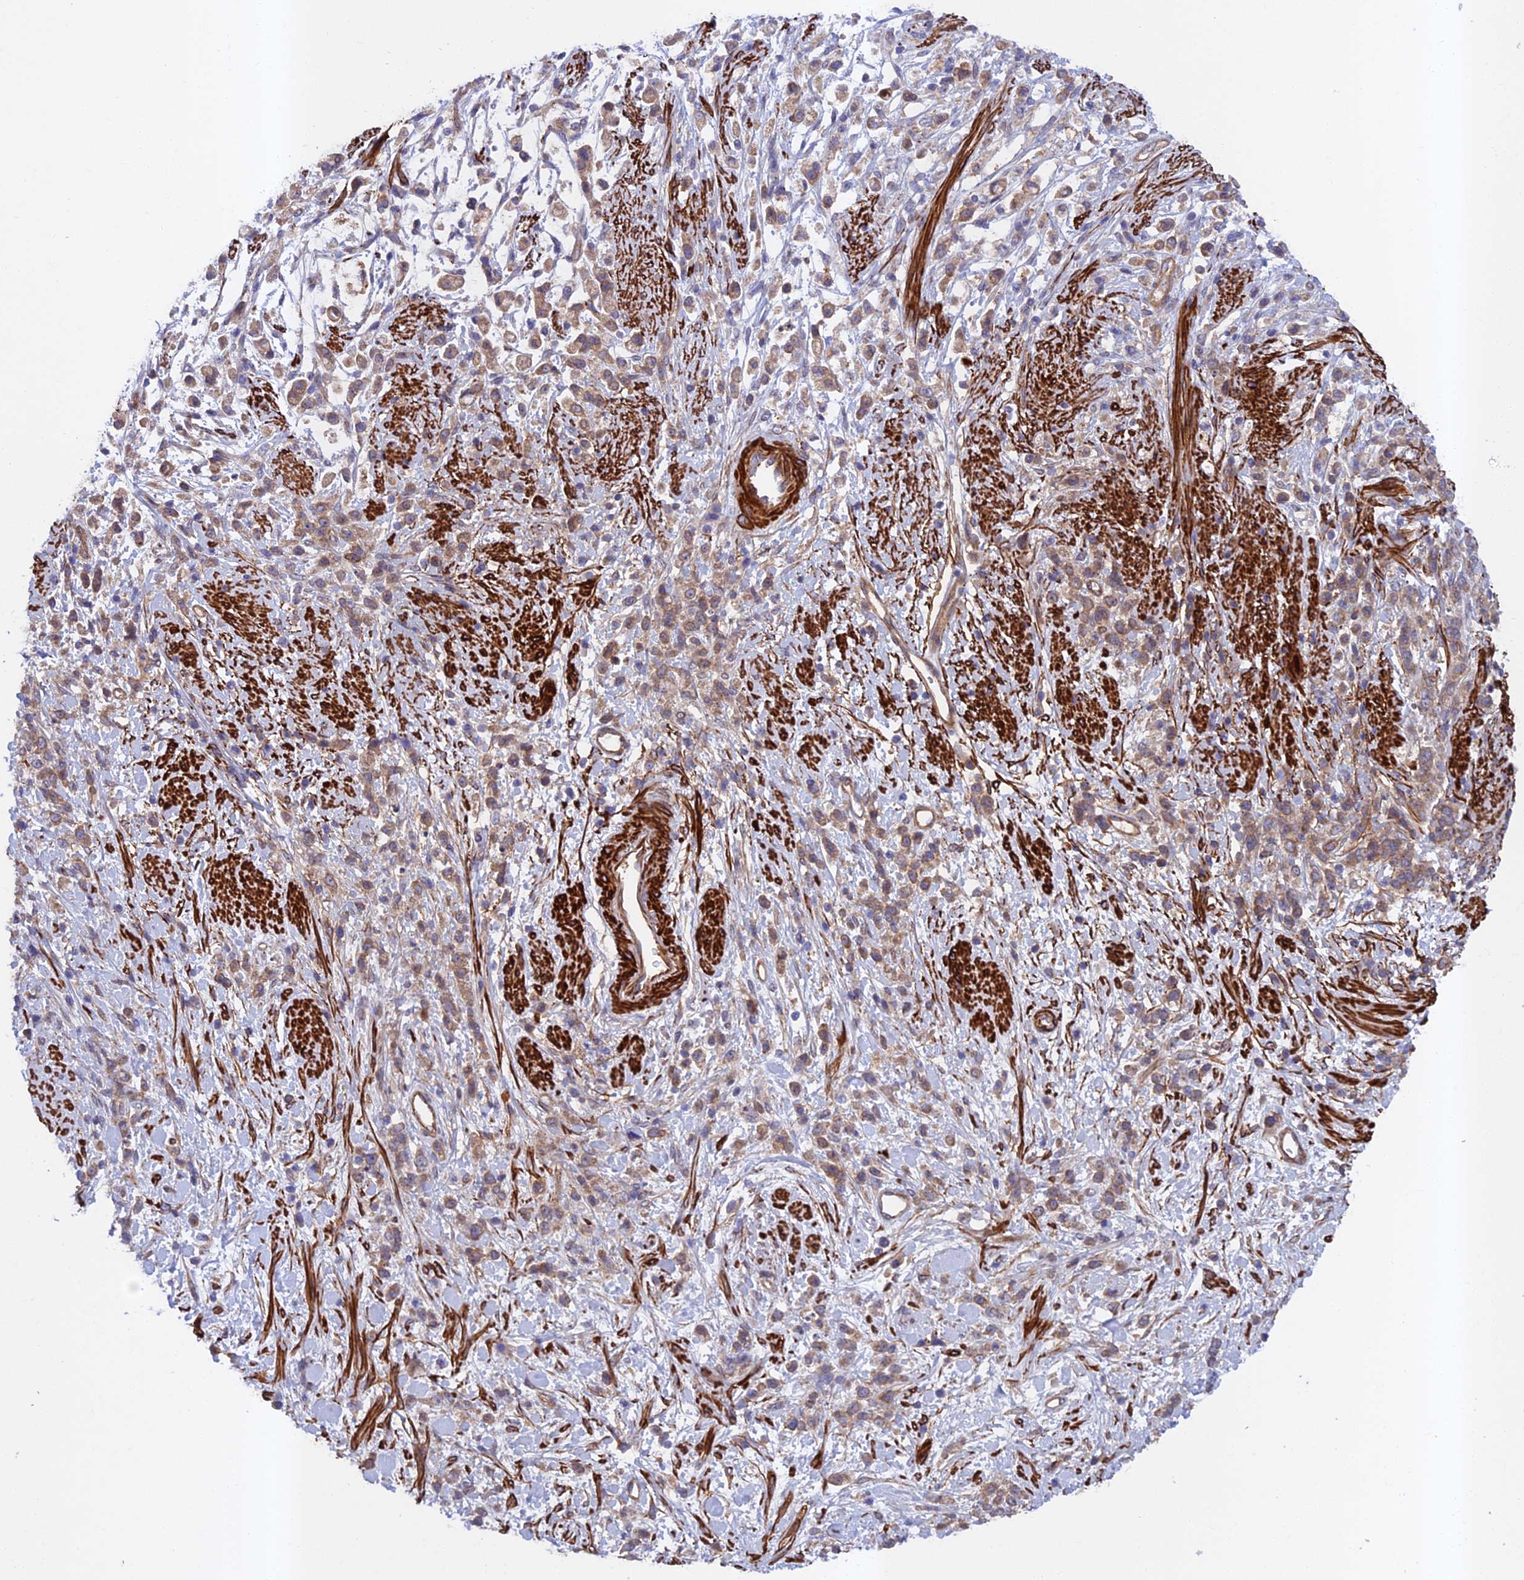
{"staining": {"intensity": "weak", "quantity": ">75%", "location": "cytoplasmic/membranous"}, "tissue": "stomach cancer", "cell_type": "Tumor cells", "image_type": "cancer", "snomed": [{"axis": "morphology", "description": "Adenocarcinoma, NOS"}, {"axis": "topography", "description": "Stomach"}], "caption": "Immunohistochemistry (IHC) (DAB) staining of human stomach adenocarcinoma displays weak cytoplasmic/membranous protein positivity in approximately >75% of tumor cells.", "gene": "RALGAPA2", "patient": {"sex": "female", "age": 60}}